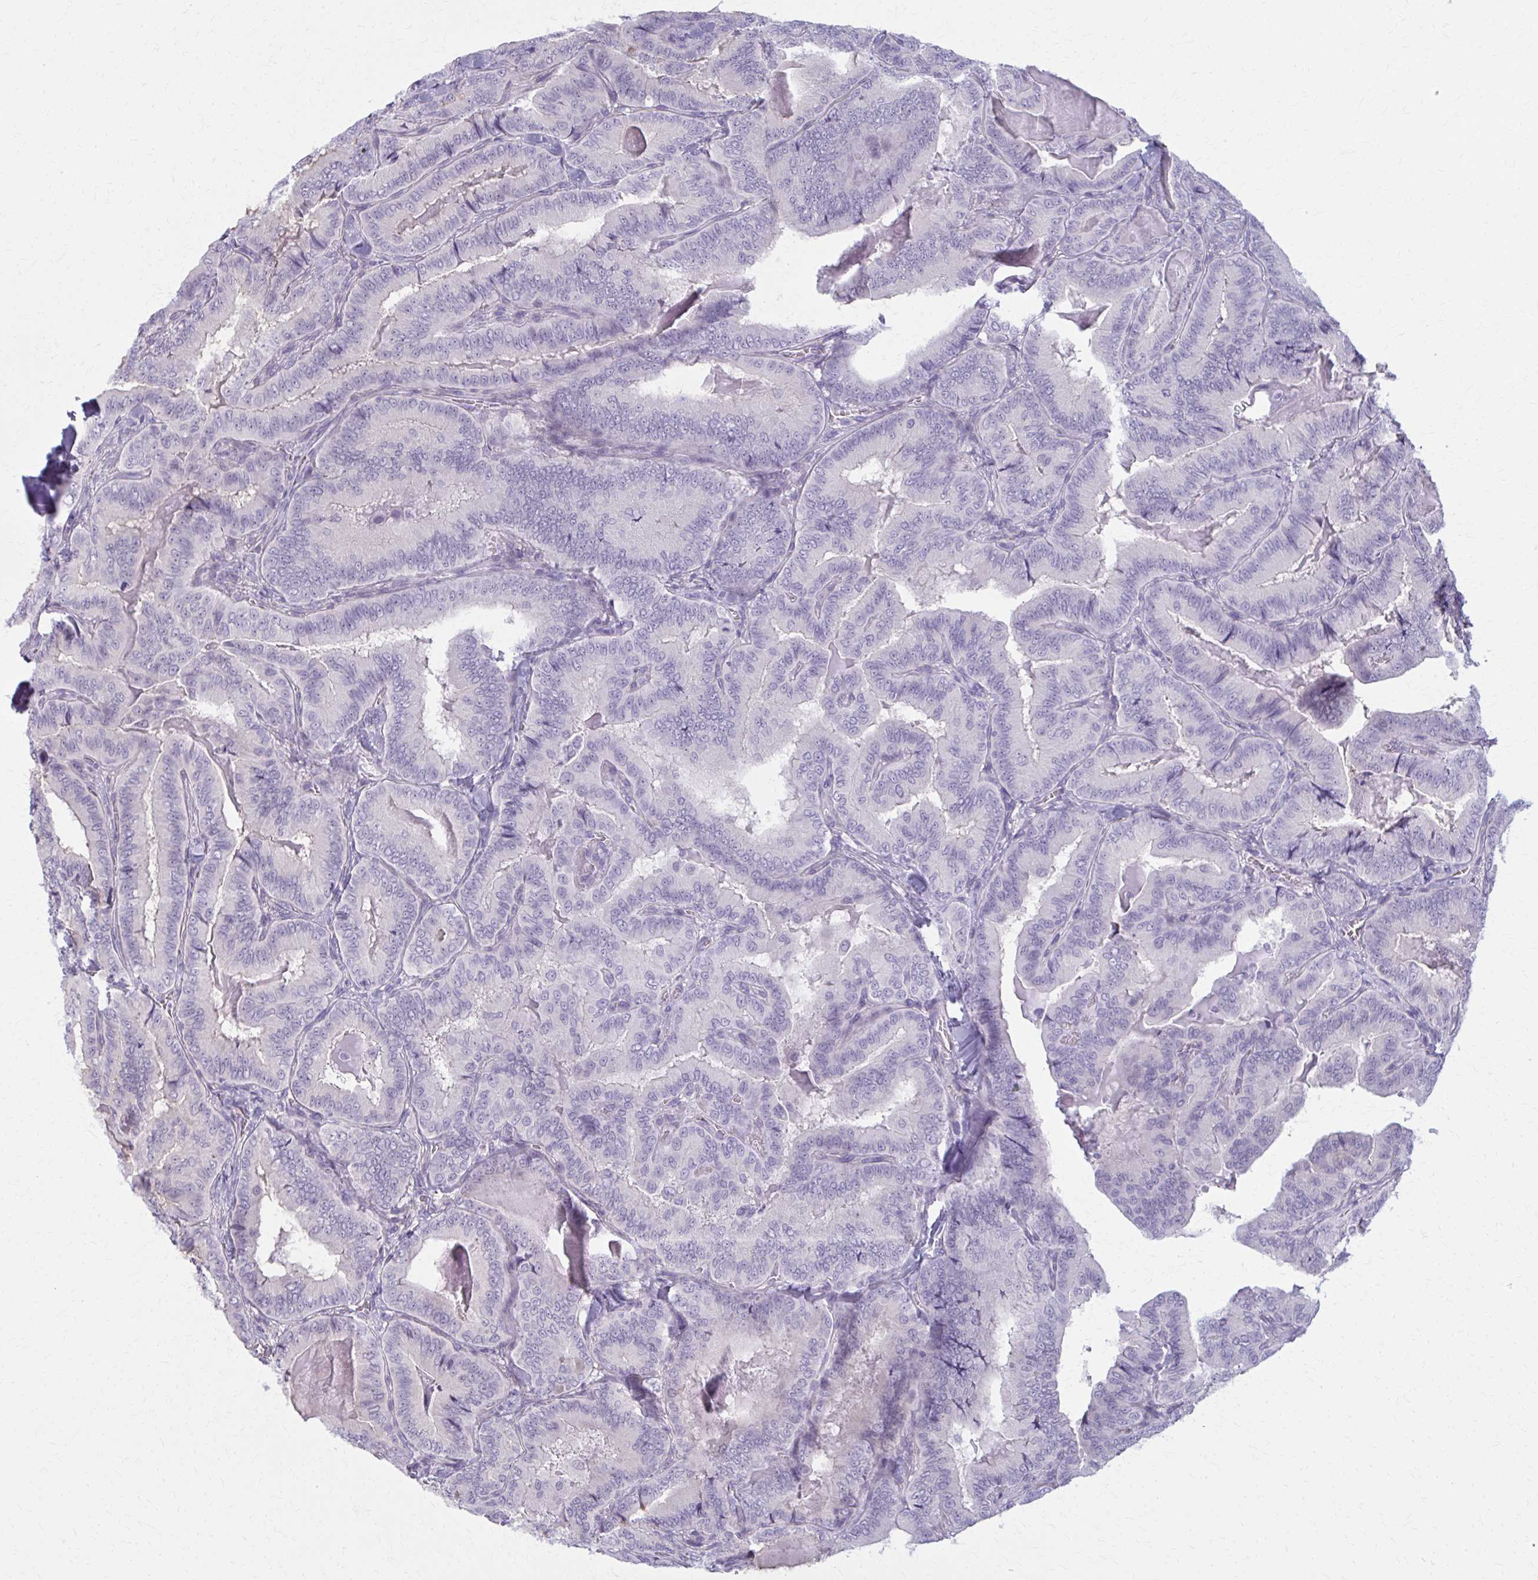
{"staining": {"intensity": "negative", "quantity": "none", "location": "none"}, "tissue": "thyroid cancer", "cell_type": "Tumor cells", "image_type": "cancer", "snomed": [{"axis": "morphology", "description": "Papillary adenocarcinoma, NOS"}, {"axis": "topography", "description": "Thyroid gland"}], "caption": "Immunohistochemical staining of human thyroid cancer displays no significant positivity in tumor cells.", "gene": "NUMBL", "patient": {"sex": "male", "age": 61}}